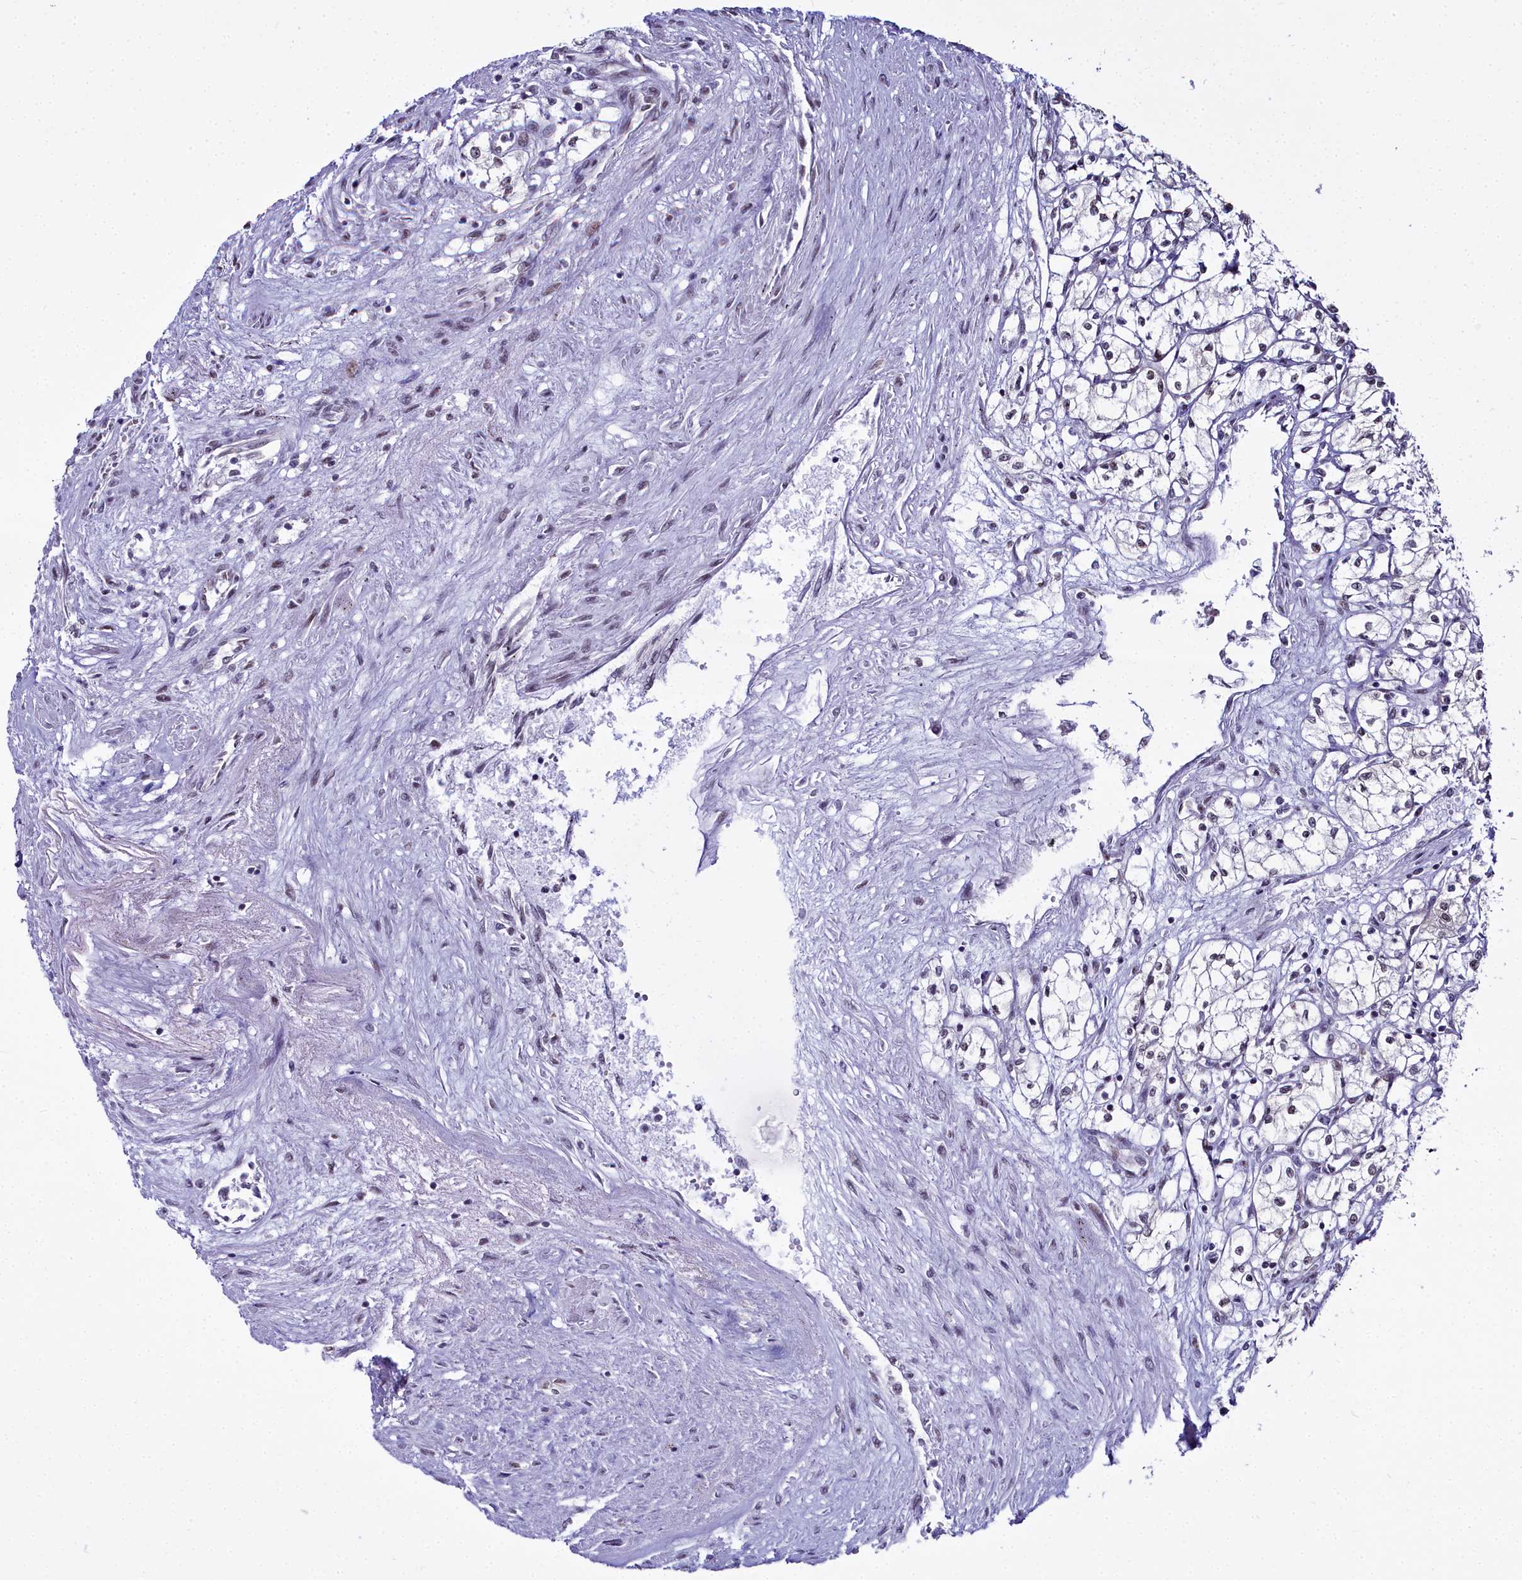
{"staining": {"intensity": "negative", "quantity": "none", "location": "none"}, "tissue": "renal cancer", "cell_type": "Tumor cells", "image_type": "cancer", "snomed": [{"axis": "morphology", "description": "Adenocarcinoma, NOS"}, {"axis": "topography", "description": "Kidney"}], "caption": "Renal adenocarcinoma stained for a protein using IHC displays no expression tumor cells.", "gene": "RBM12", "patient": {"sex": "male", "age": 59}}